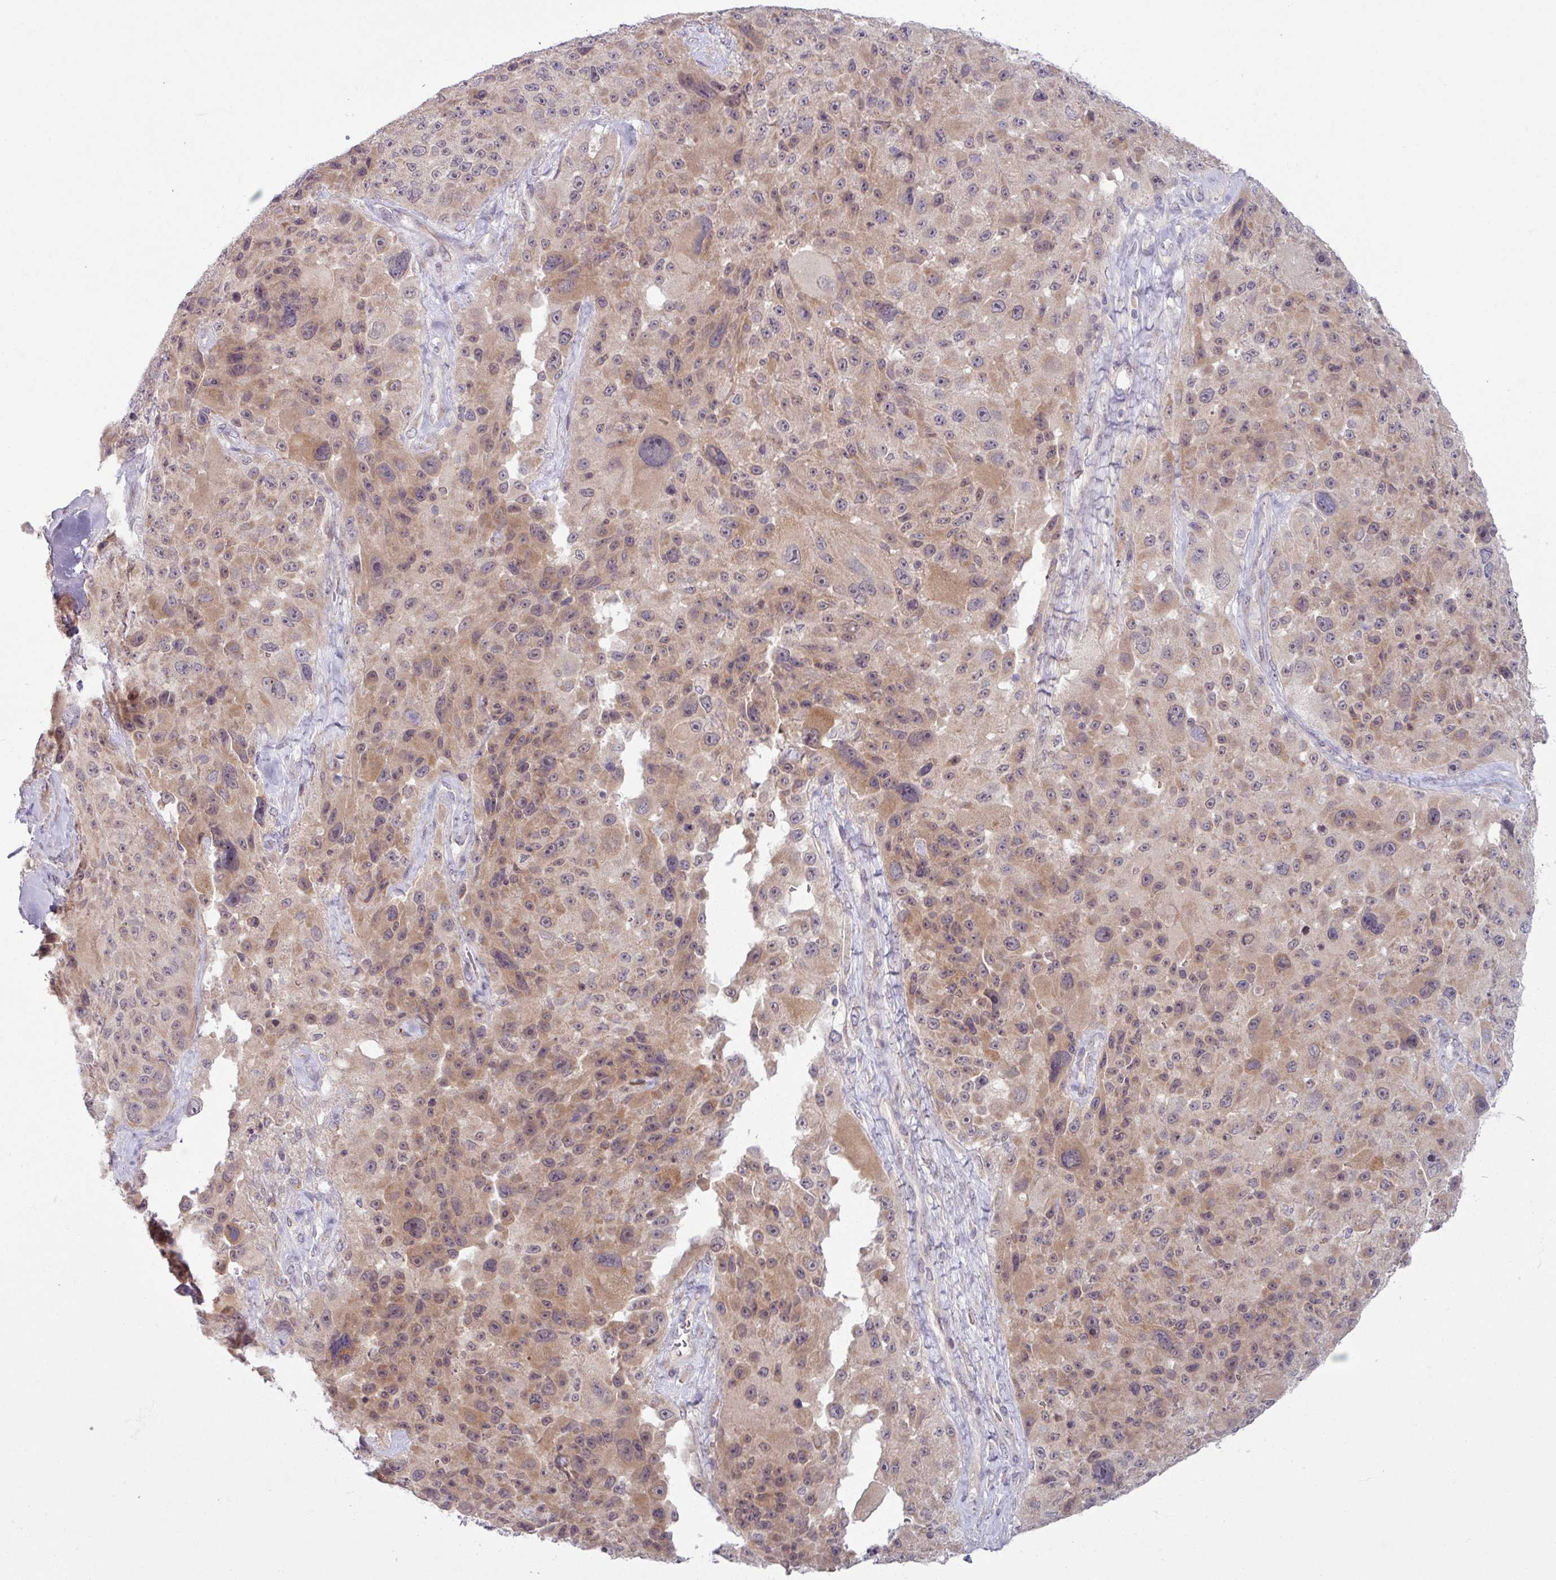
{"staining": {"intensity": "weak", "quantity": "25%-75%", "location": "cytoplasmic/membranous,nuclear"}, "tissue": "melanoma", "cell_type": "Tumor cells", "image_type": "cancer", "snomed": [{"axis": "morphology", "description": "Malignant melanoma, Metastatic site"}, {"axis": "topography", "description": "Lymph node"}], "caption": "A brown stain shows weak cytoplasmic/membranous and nuclear expression of a protein in human malignant melanoma (metastatic site) tumor cells. The staining was performed using DAB (3,3'-diaminobenzidine) to visualize the protein expression in brown, while the nuclei were stained in blue with hematoxylin (Magnification: 20x).", "gene": "OGFOD3", "patient": {"sex": "male", "age": 62}}